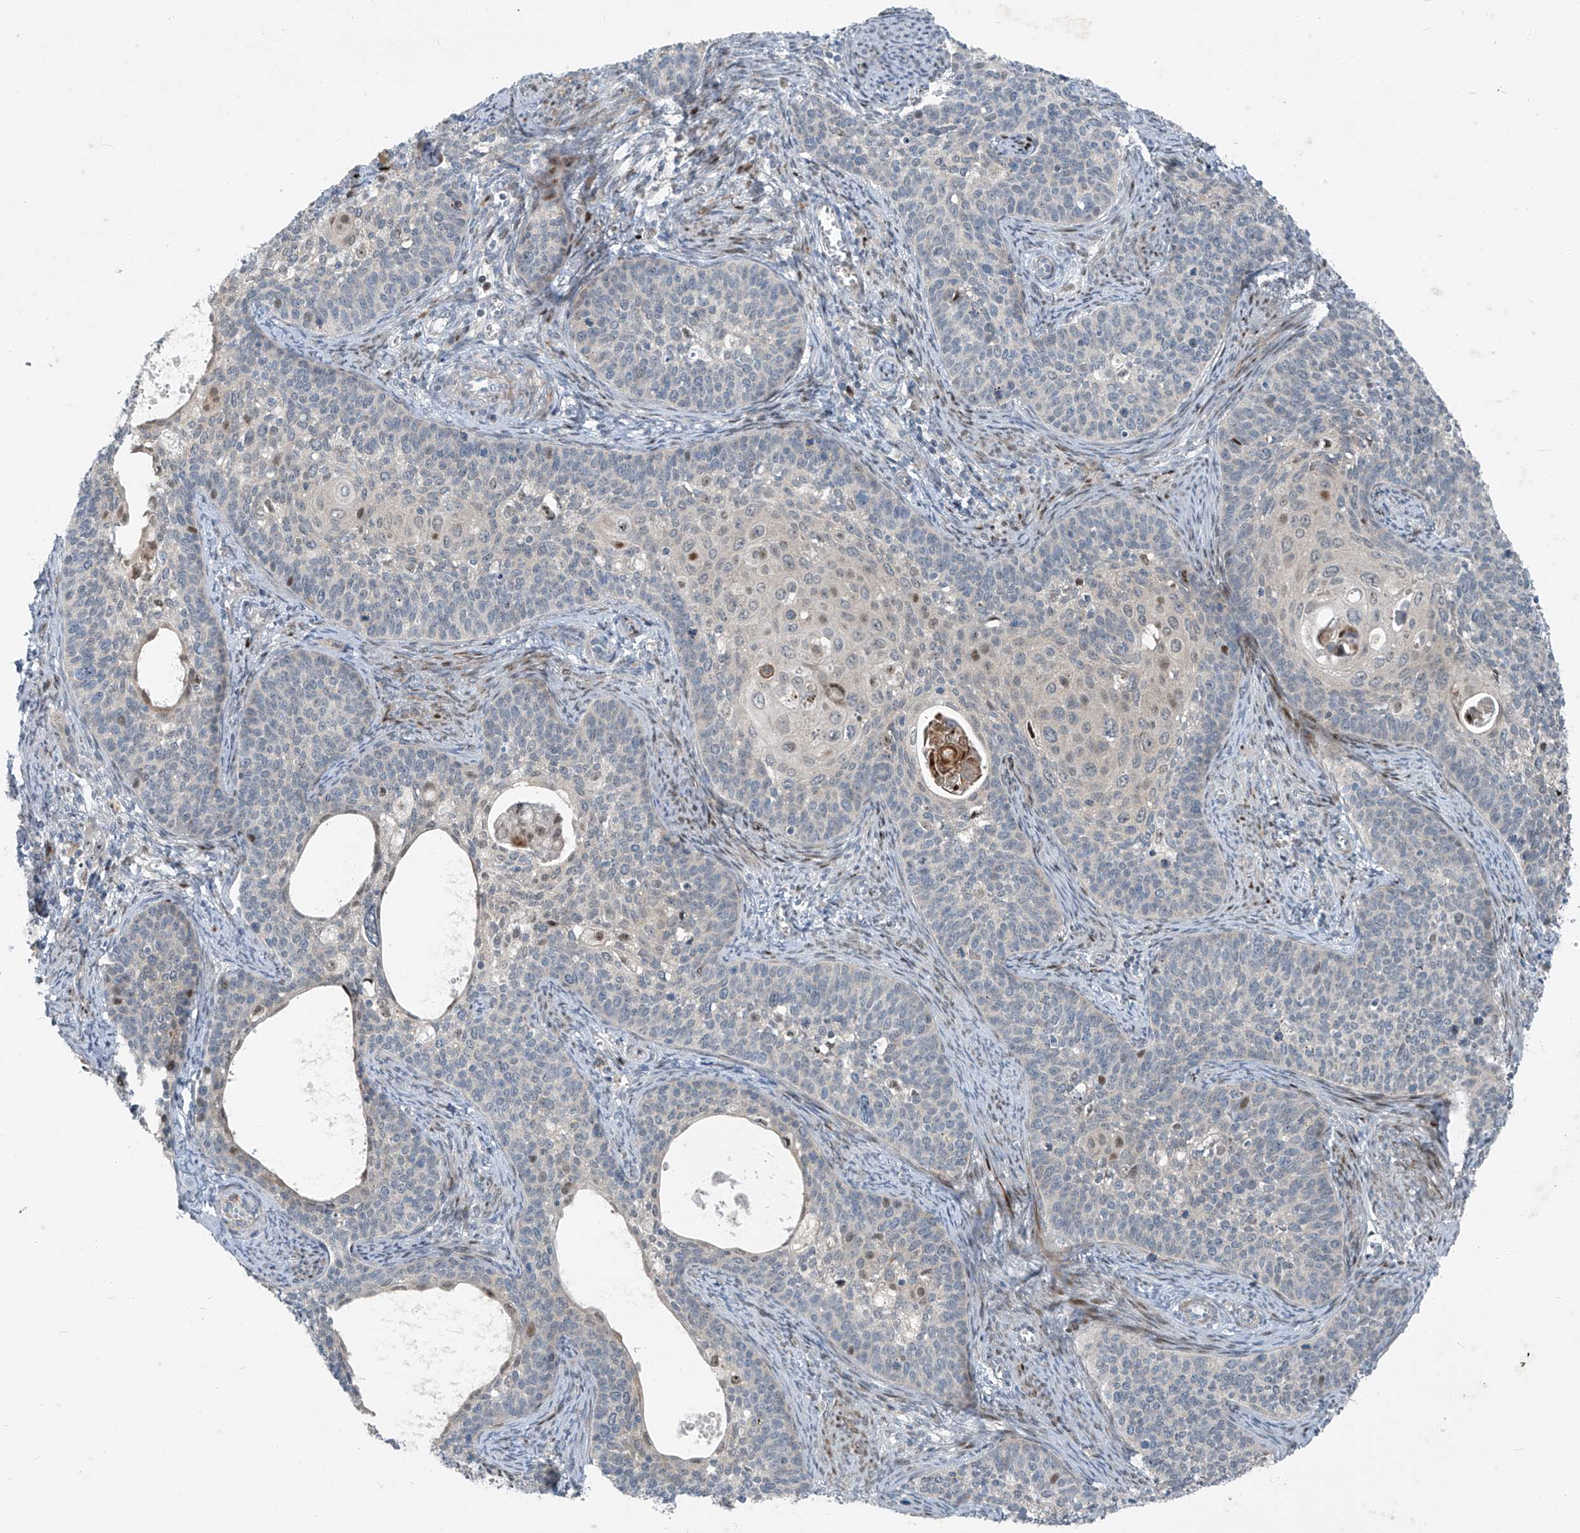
{"staining": {"intensity": "negative", "quantity": "none", "location": "none"}, "tissue": "cervical cancer", "cell_type": "Tumor cells", "image_type": "cancer", "snomed": [{"axis": "morphology", "description": "Squamous cell carcinoma, NOS"}, {"axis": "topography", "description": "Cervix"}], "caption": "Immunohistochemistry of human squamous cell carcinoma (cervical) reveals no positivity in tumor cells.", "gene": "PPCS", "patient": {"sex": "female", "age": 33}}